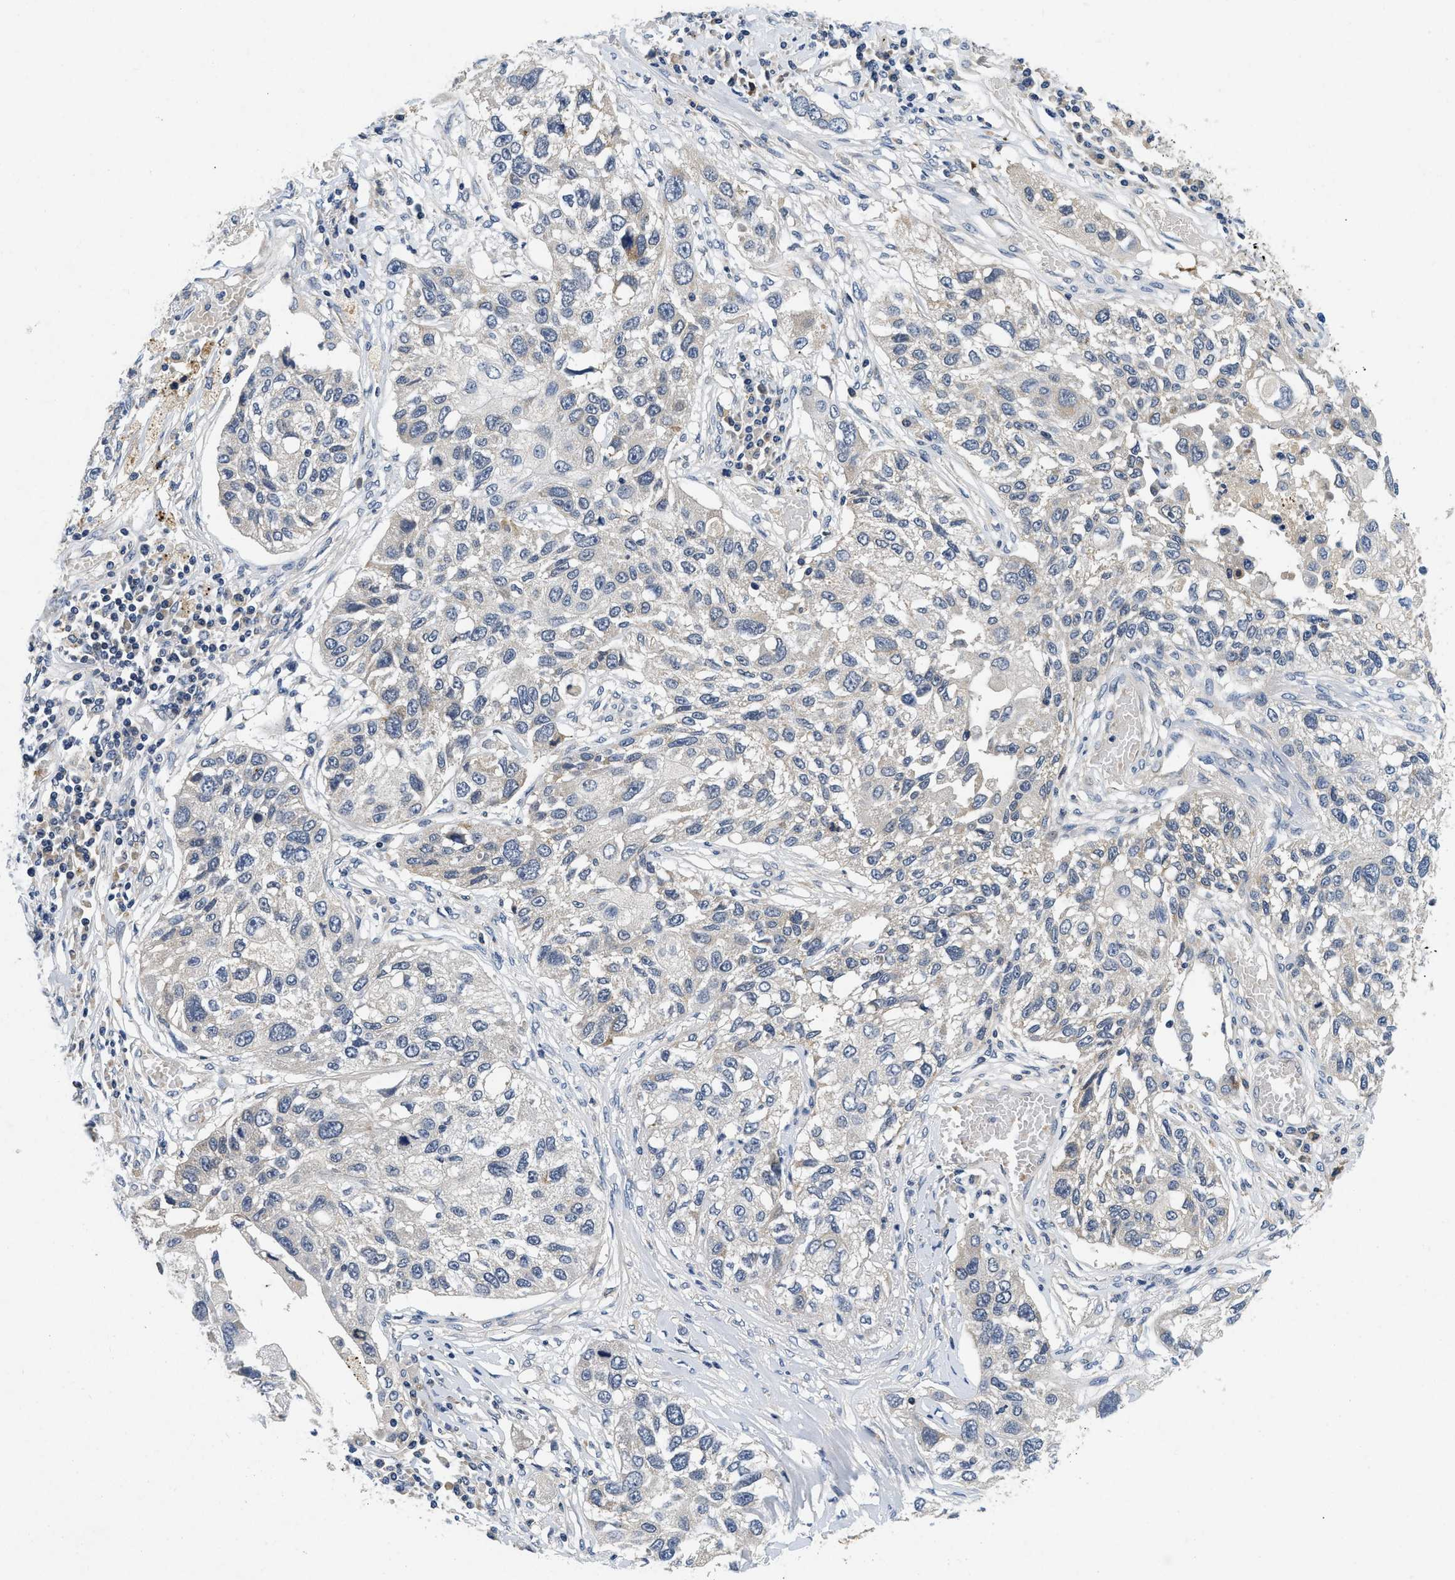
{"staining": {"intensity": "negative", "quantity": "none", "location": "none"}, "tissue": "lung cancer", "cell_type": "Tumor cells", "image_type": "cancer", "snomed": [{"axis": "morphology", "description": "Squamous cell carcinoma, NOS"}, {"axis": "topography", "description": "Lung"}], "caption": "There is no significant expression in tumor cells of squamous cell carcinoma (lung).", "gene": "PDP1", "patient": {"sex": "male", "age": 71}}